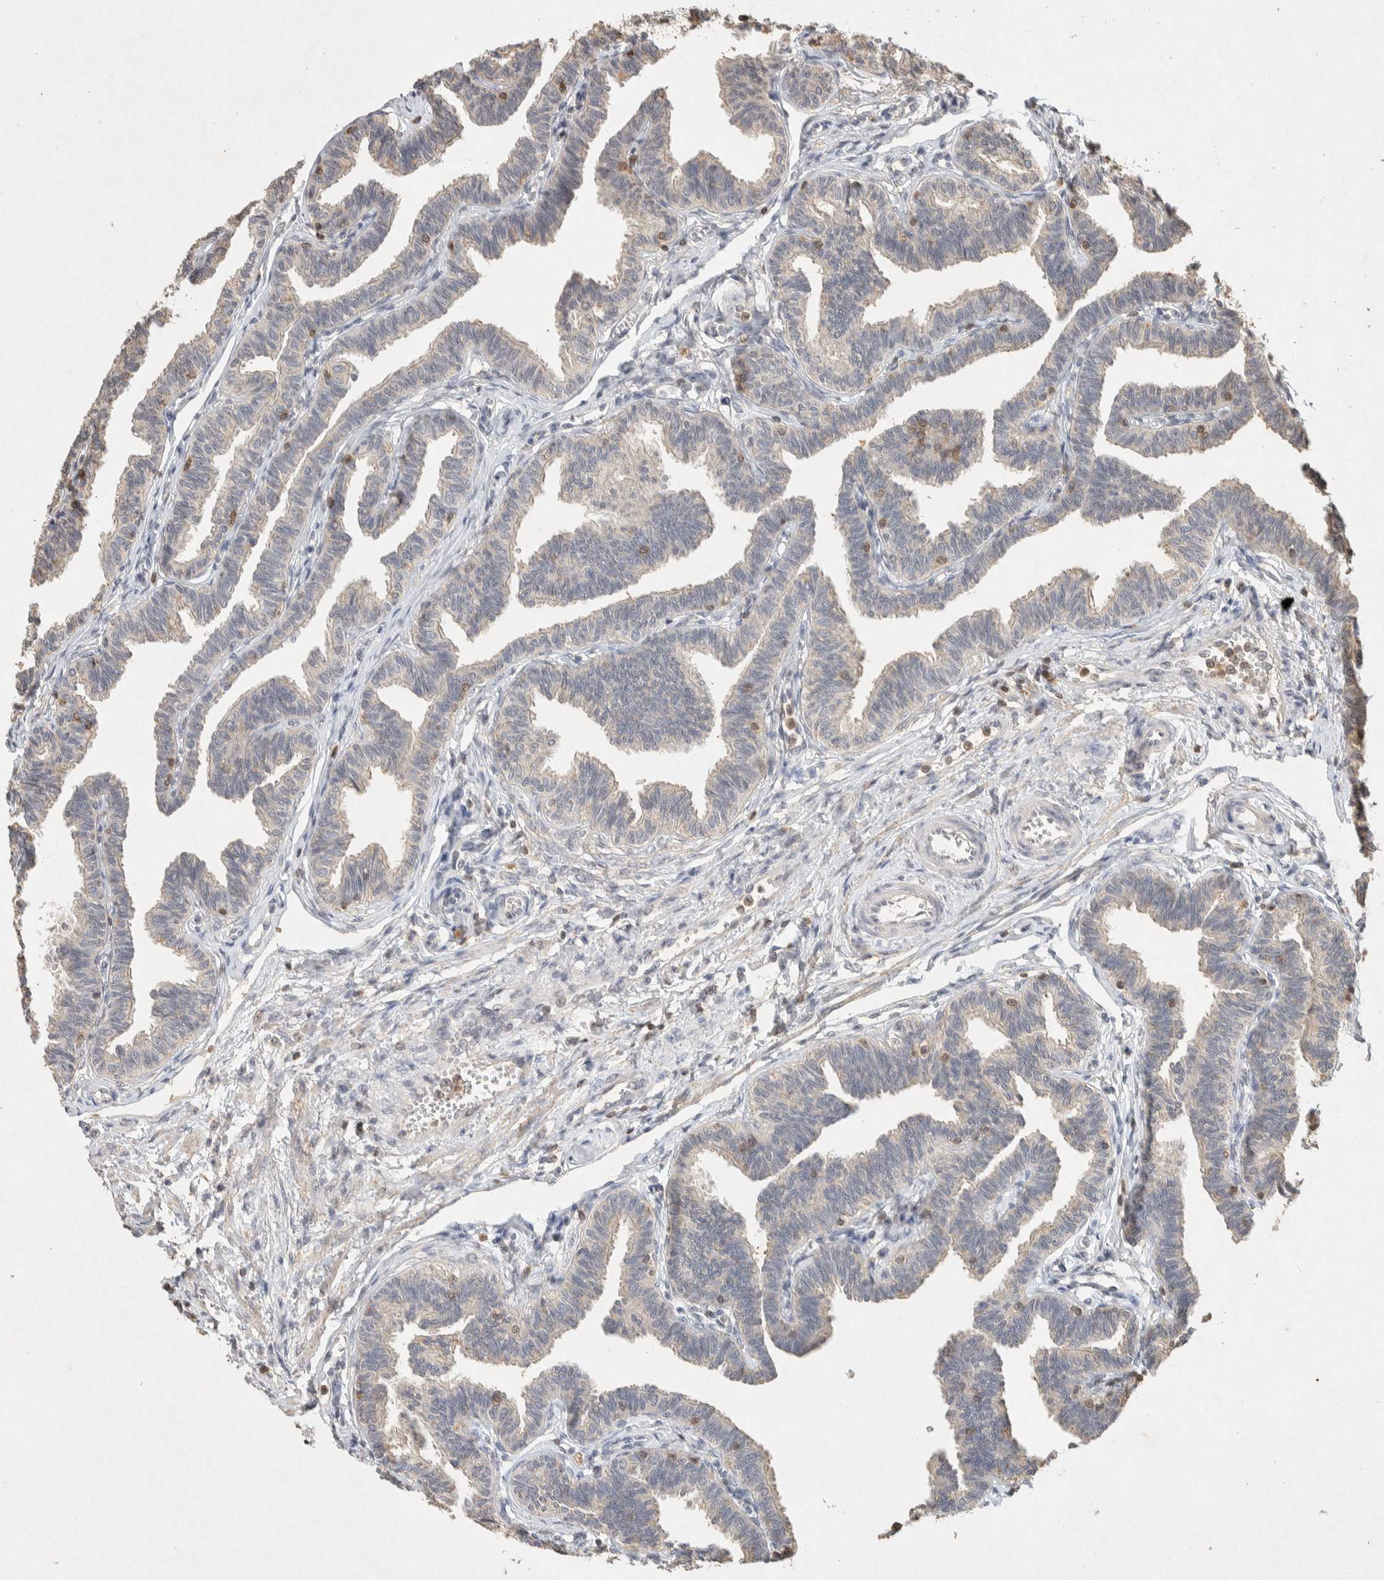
{"staining": {"intensity": "weak", "quantity": "<25%", "location": "cytoplasmic/membranous"}, "tissue": "fallopian tube", "cell_type": "Glandular cells", "image_type": "normal", "snomed": [{"axis": "morphology", "description": "Normal tissue, NOS"}, {"axis": "topography", "description": "Fallopian tube"}, {"axis": "topography", "description": "Ovary"}], "caption": "Human fallopian tube stained for a protein using IHC demonstrates no positivity in glandular cells.", "gene": "RAC2", "patient": {"sex": "female", "age": 23}}